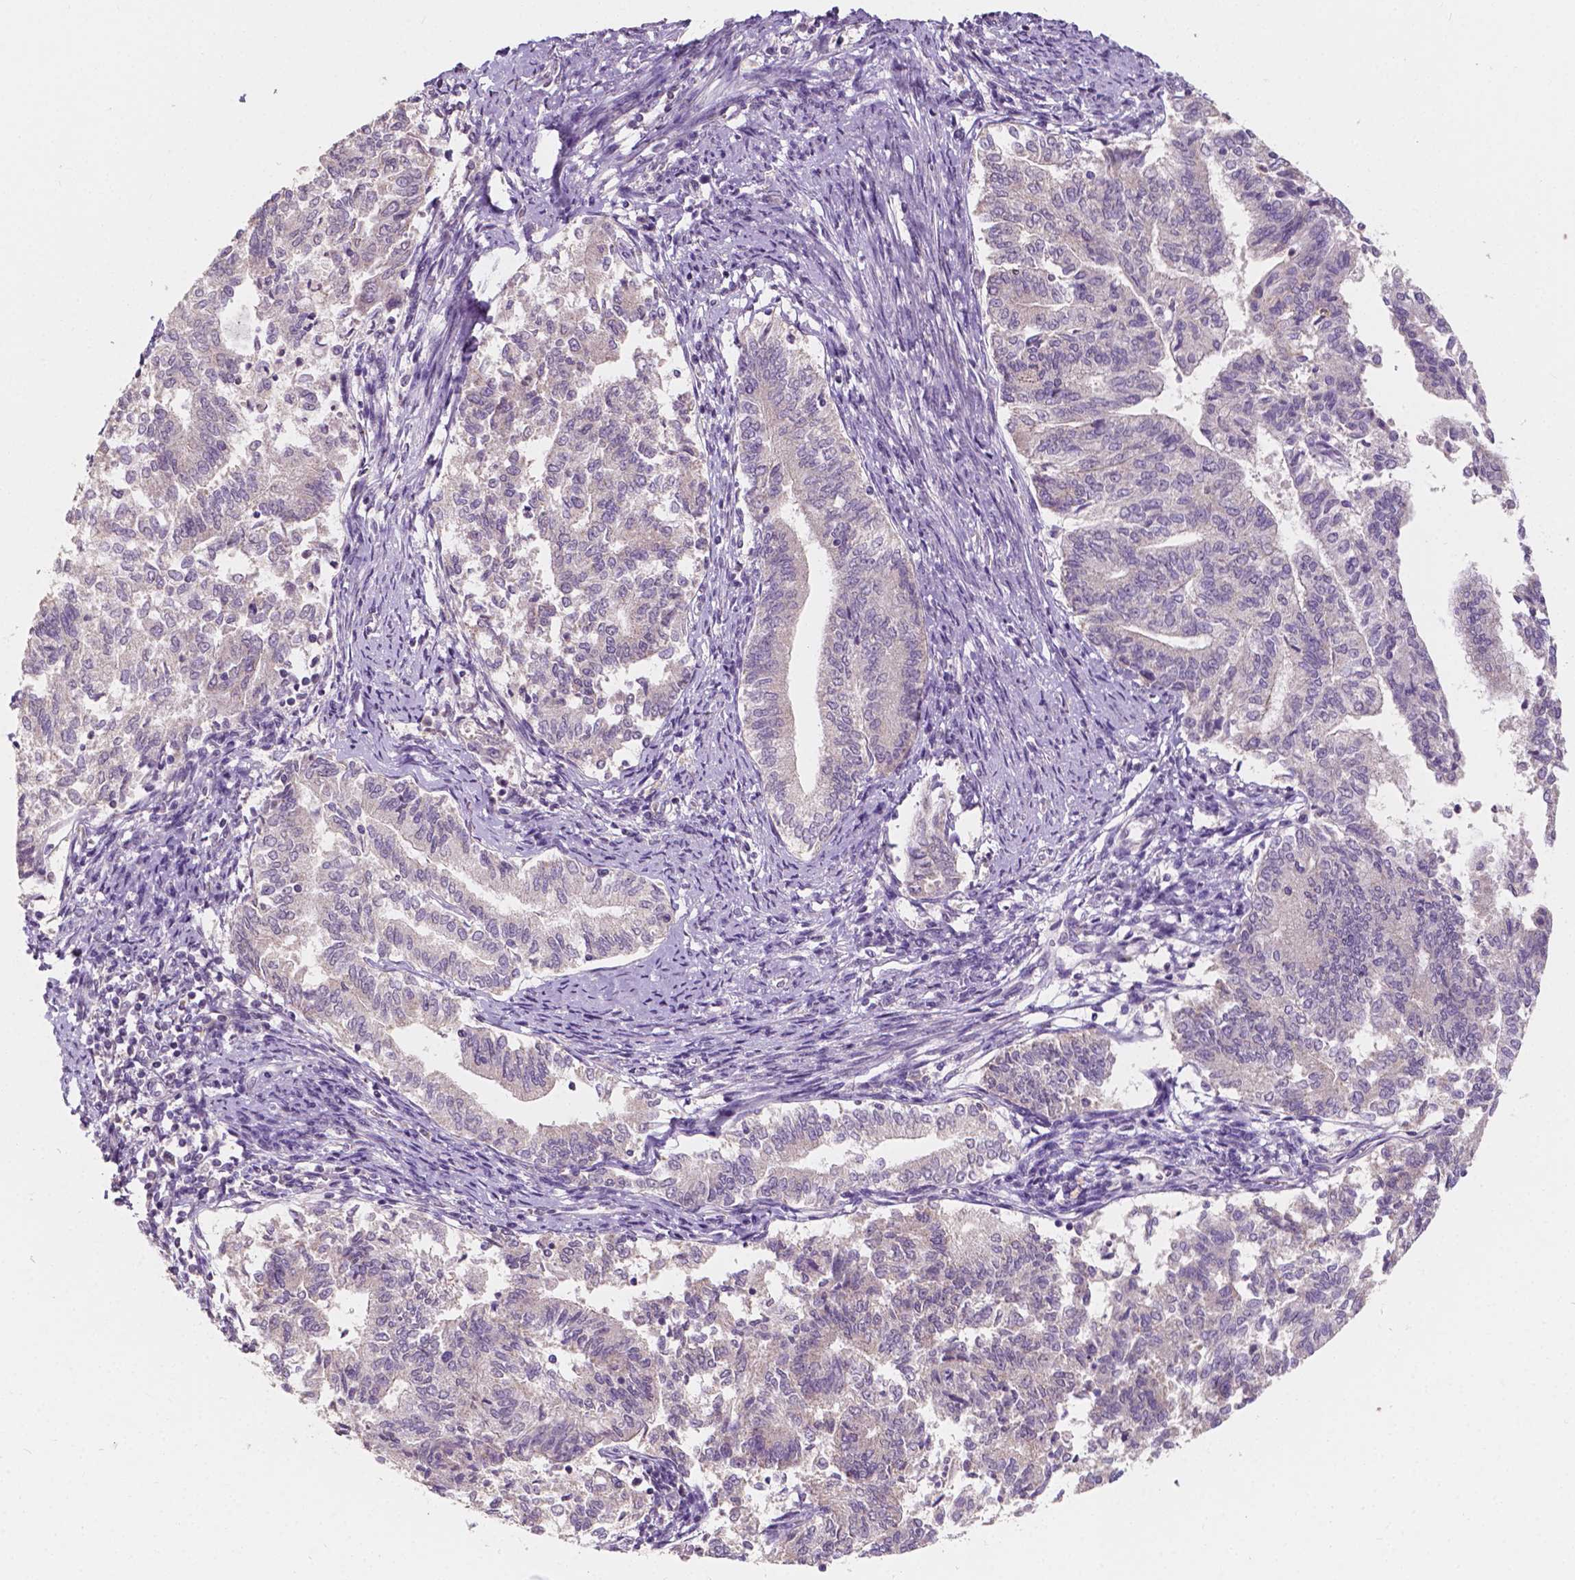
{"staining": {"intensity": "negative", "quantity": "none", "location": "none"}, "tissue": "endometrial cancer", "cell_type": "Tumor cells", "image_type": "cancer", "snomed": [{"axis": "morphology", "description": "Adenocarcinoma, NOS"}, {"axis": "topography", "description": "Endometrium"}], "caption": "Tumor cells are negative for protein expression in human adenocarcinoma (endometrial). (Stains: DAB IHC with hematoxylin counter stain, Microscopy: brightfield microscopy at high magnification).", "gene": "SIRT2", "patient": {"sex": "female", "age": 65}}